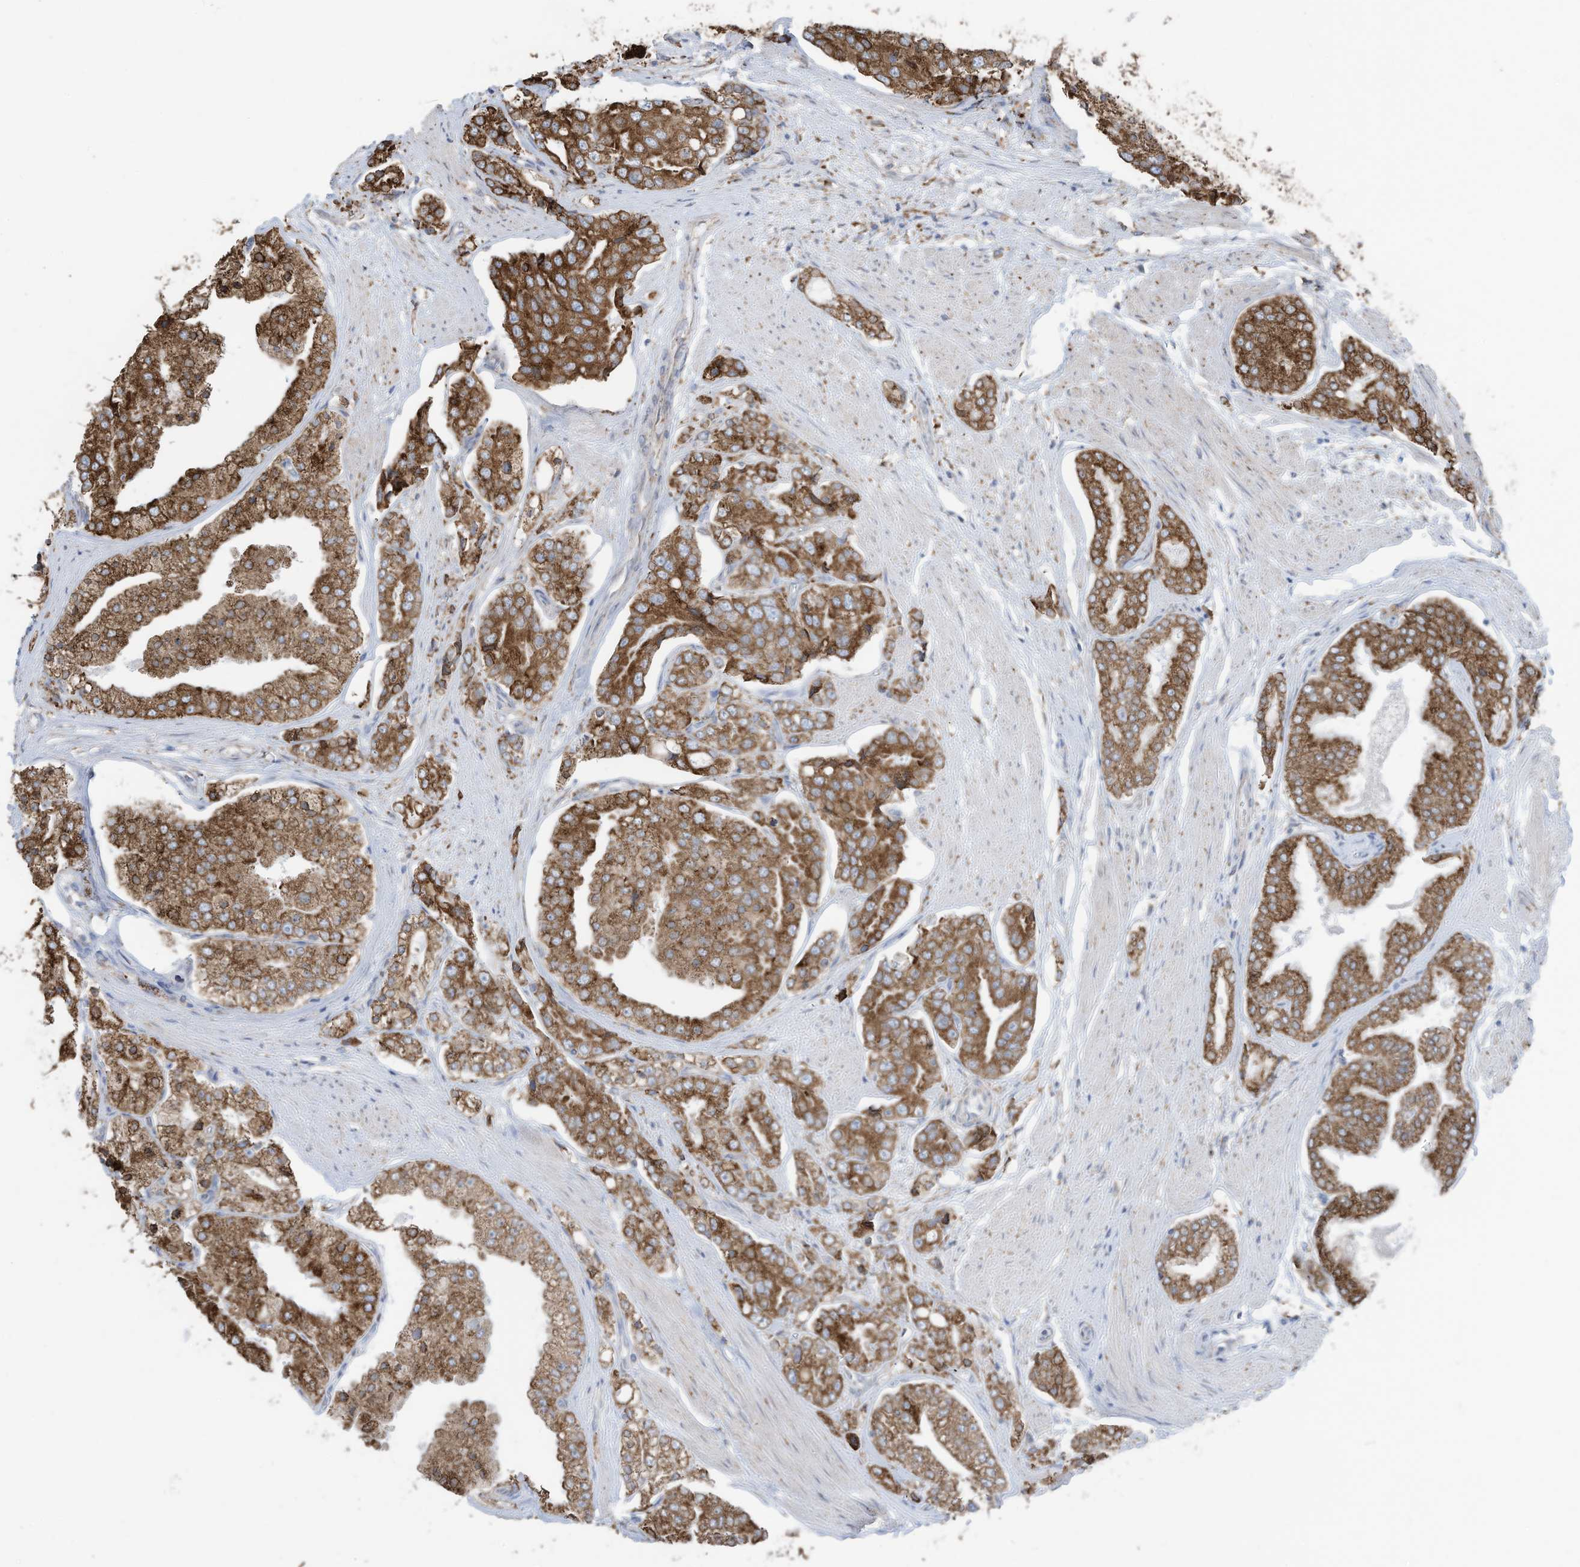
{"staining": {"intensity": "moderate", "quantity": ">75%", "location": "cytoplasmic/membranous"}, "tissue": "prostate cancer", "cell_type": "Tumor cells", "image_type": "cancer", "snomed": [{"axis": "morphology", "description": "Adenocarcinoma, High grade"}, {"axis": "topography", "description": "Prostate"}], "caption": "Protein staining displays moderate cytoplasmic/membranous positivity in approximately >75% of tumor cells in prostate cancer.", "gene": "ZNF354C", "patient": {"sex": "male", "age": 50}}